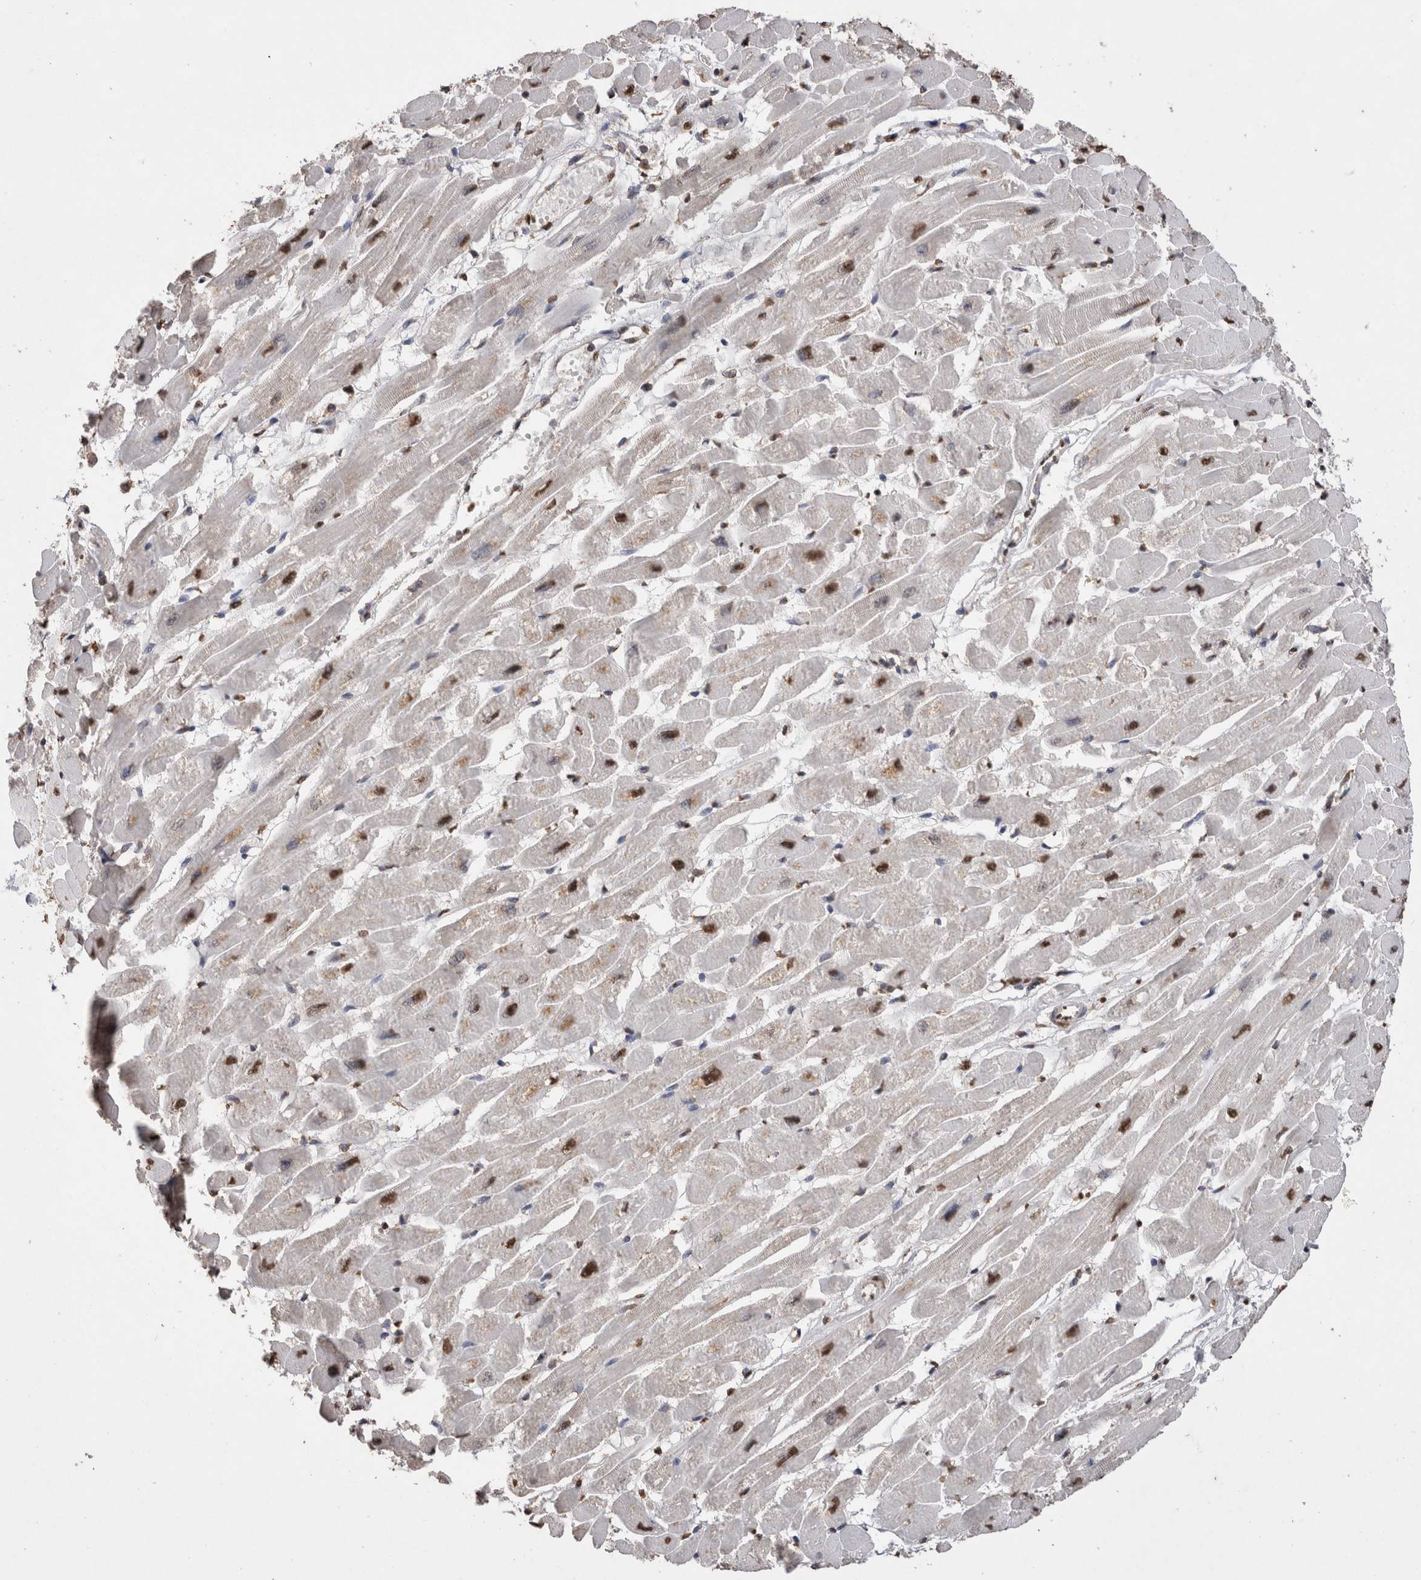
{"staining": {"intensity": "strong", "quantity": ">75%", "location": "nuclear"}, "tissue": "heart muscle", "cell_type": "Cardiomyocytes", "image_type": "normal", "snomed": [{"axis": "morphology", "description": "Normal tissue, NOS"}, {"axis": "topography", "description": "Heart"}], "caption": "An image showing strong nuclear positivity in approximately >75% of cardiomyocytes in unremarkable heart muscle, as visualized by brown immunohistochemical staining.", "gene": "NTHL1", "patient": {"sex": "female", "age": 54}}